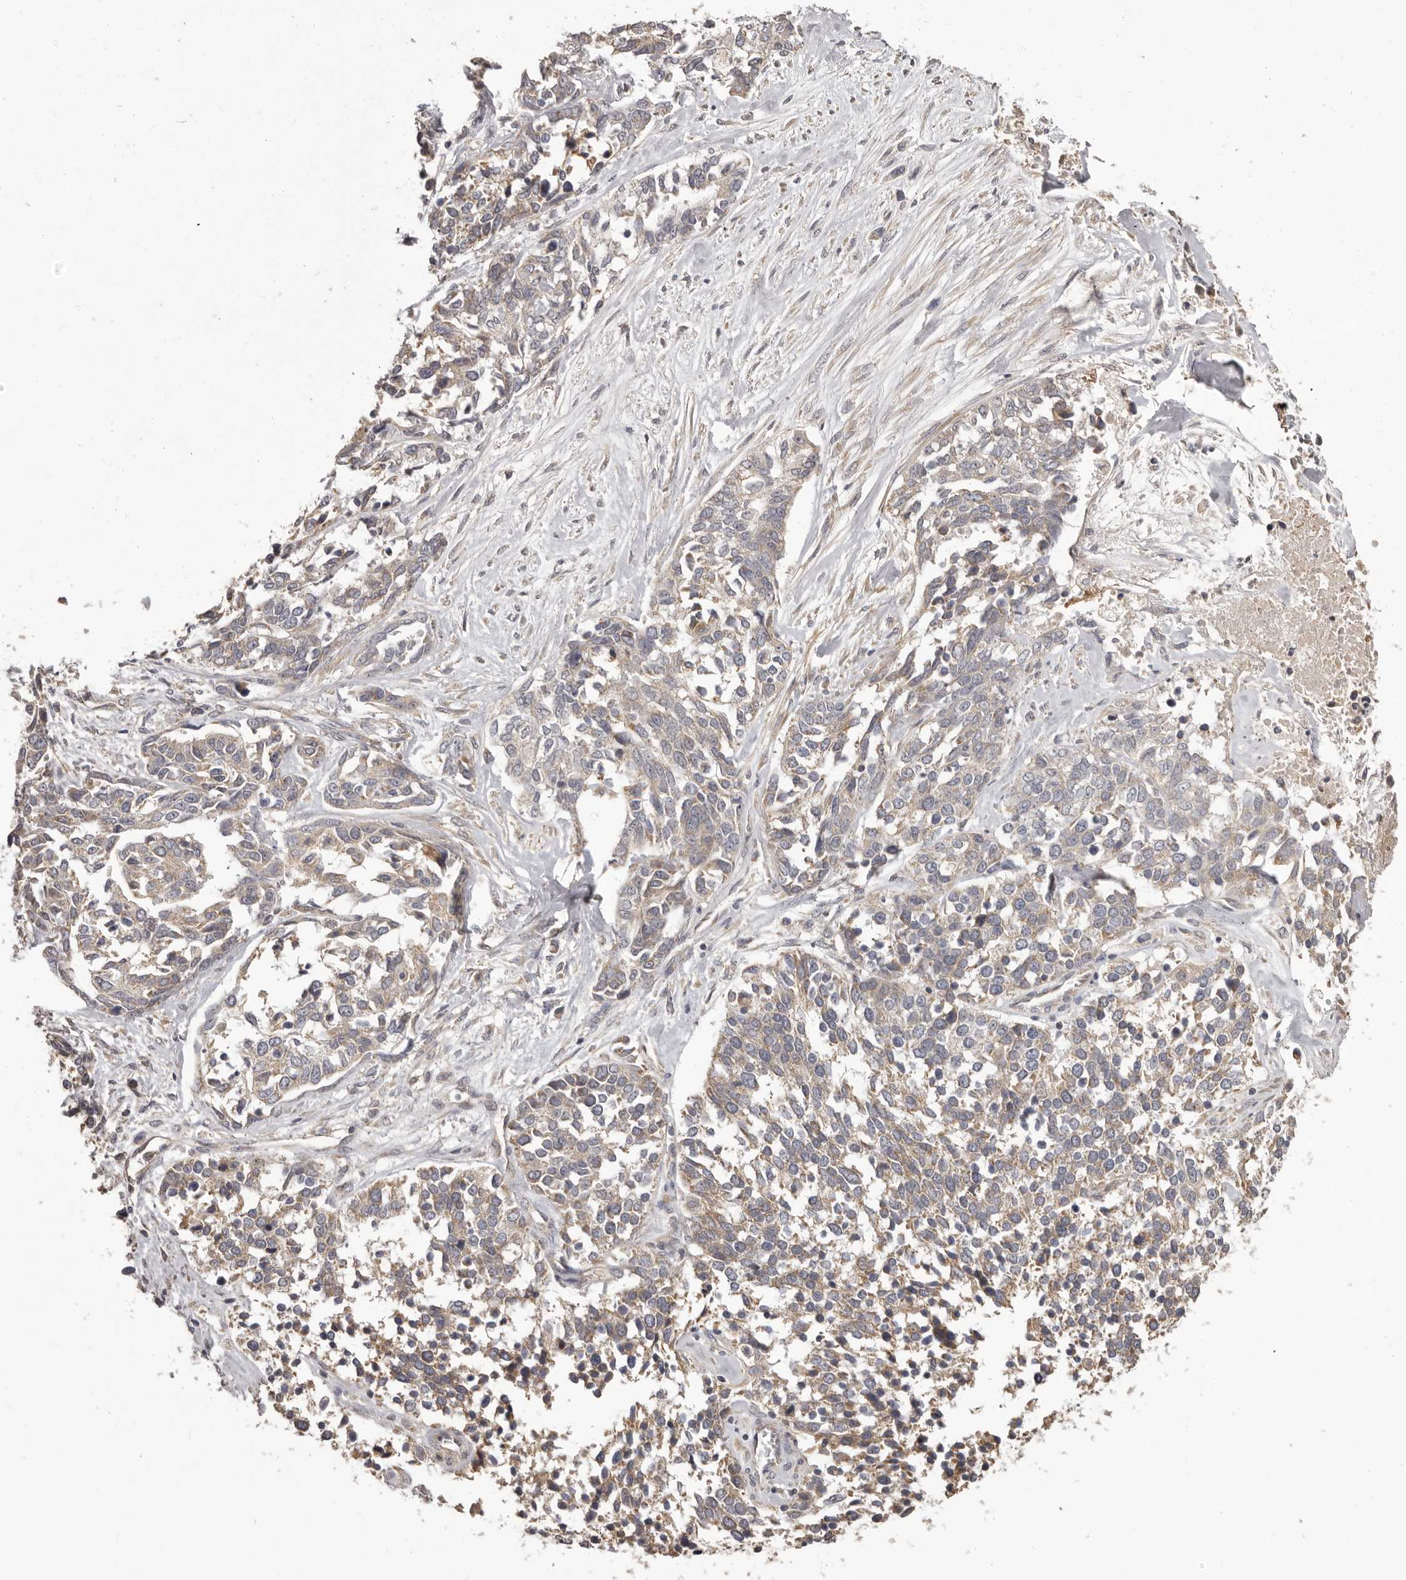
{"staining": {"intensity": "moderate", "quantity": ">75%", "location": "cytoplasmic/membranous"}, "tissue": "ovarian cancer", "cell_type": "Tumor cells", "image_type": "cancer", "snomed": [{"axis": "morphology", "description": "Cystadenocarcinoma, serous, NOS"}, {"axis": "topography", "description": "Ovary"}], "caption": "Serous cystadenocarcinoma (ovarian) was stained to show a protein in brown. There is medium levels of moderate cytoplasmic/membranous staining in about >75% of tumor cells.", "gene": "HRH1", "patient": {"sex": "female", "age": 44}}